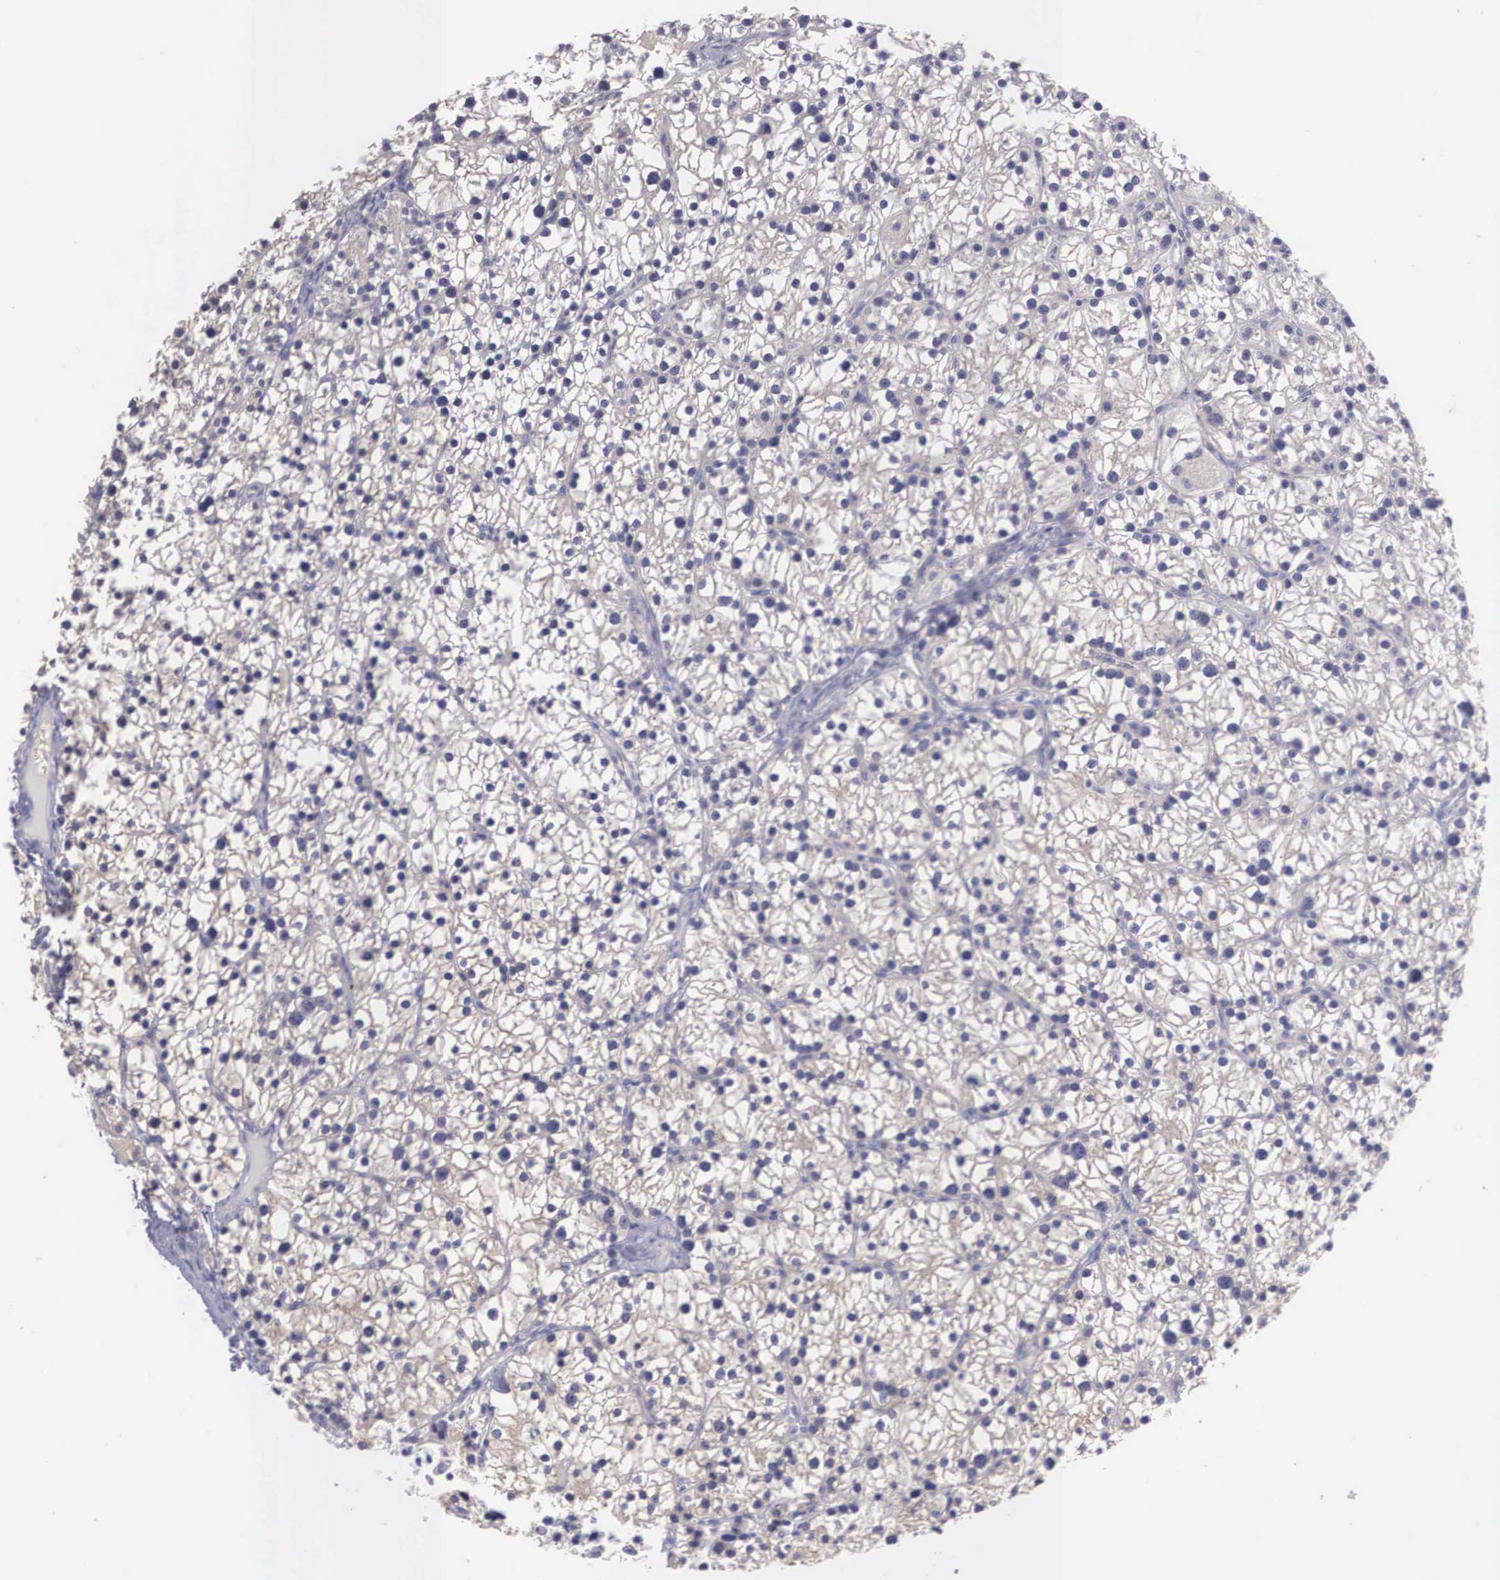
{"staining": {"intensity": "negative", "quantity": "none", "location": "none"}, "tissue": "parathyroid gland", "cell_type": "Glandular cells", "image_type": "normal", "snomed": [{"axis": "morphology", "description": "Normal tissue, NOS"}, {"axis": "topography", "description": "Parathyroid gland"}], "caption": "Immunohistochemistry photomicrograph of benign parathyroid gland: human parathyroid gland stained with DAB (3,3'-diaminobenzidine) exhibits no significant protein expression in glandular cells. (DAB (3,3'-diaminobenzidine) immunohistochemistry with hematoxylin counter stain).", "gene": "REPS2", "patient": {"sex": "female", "age": 54}}